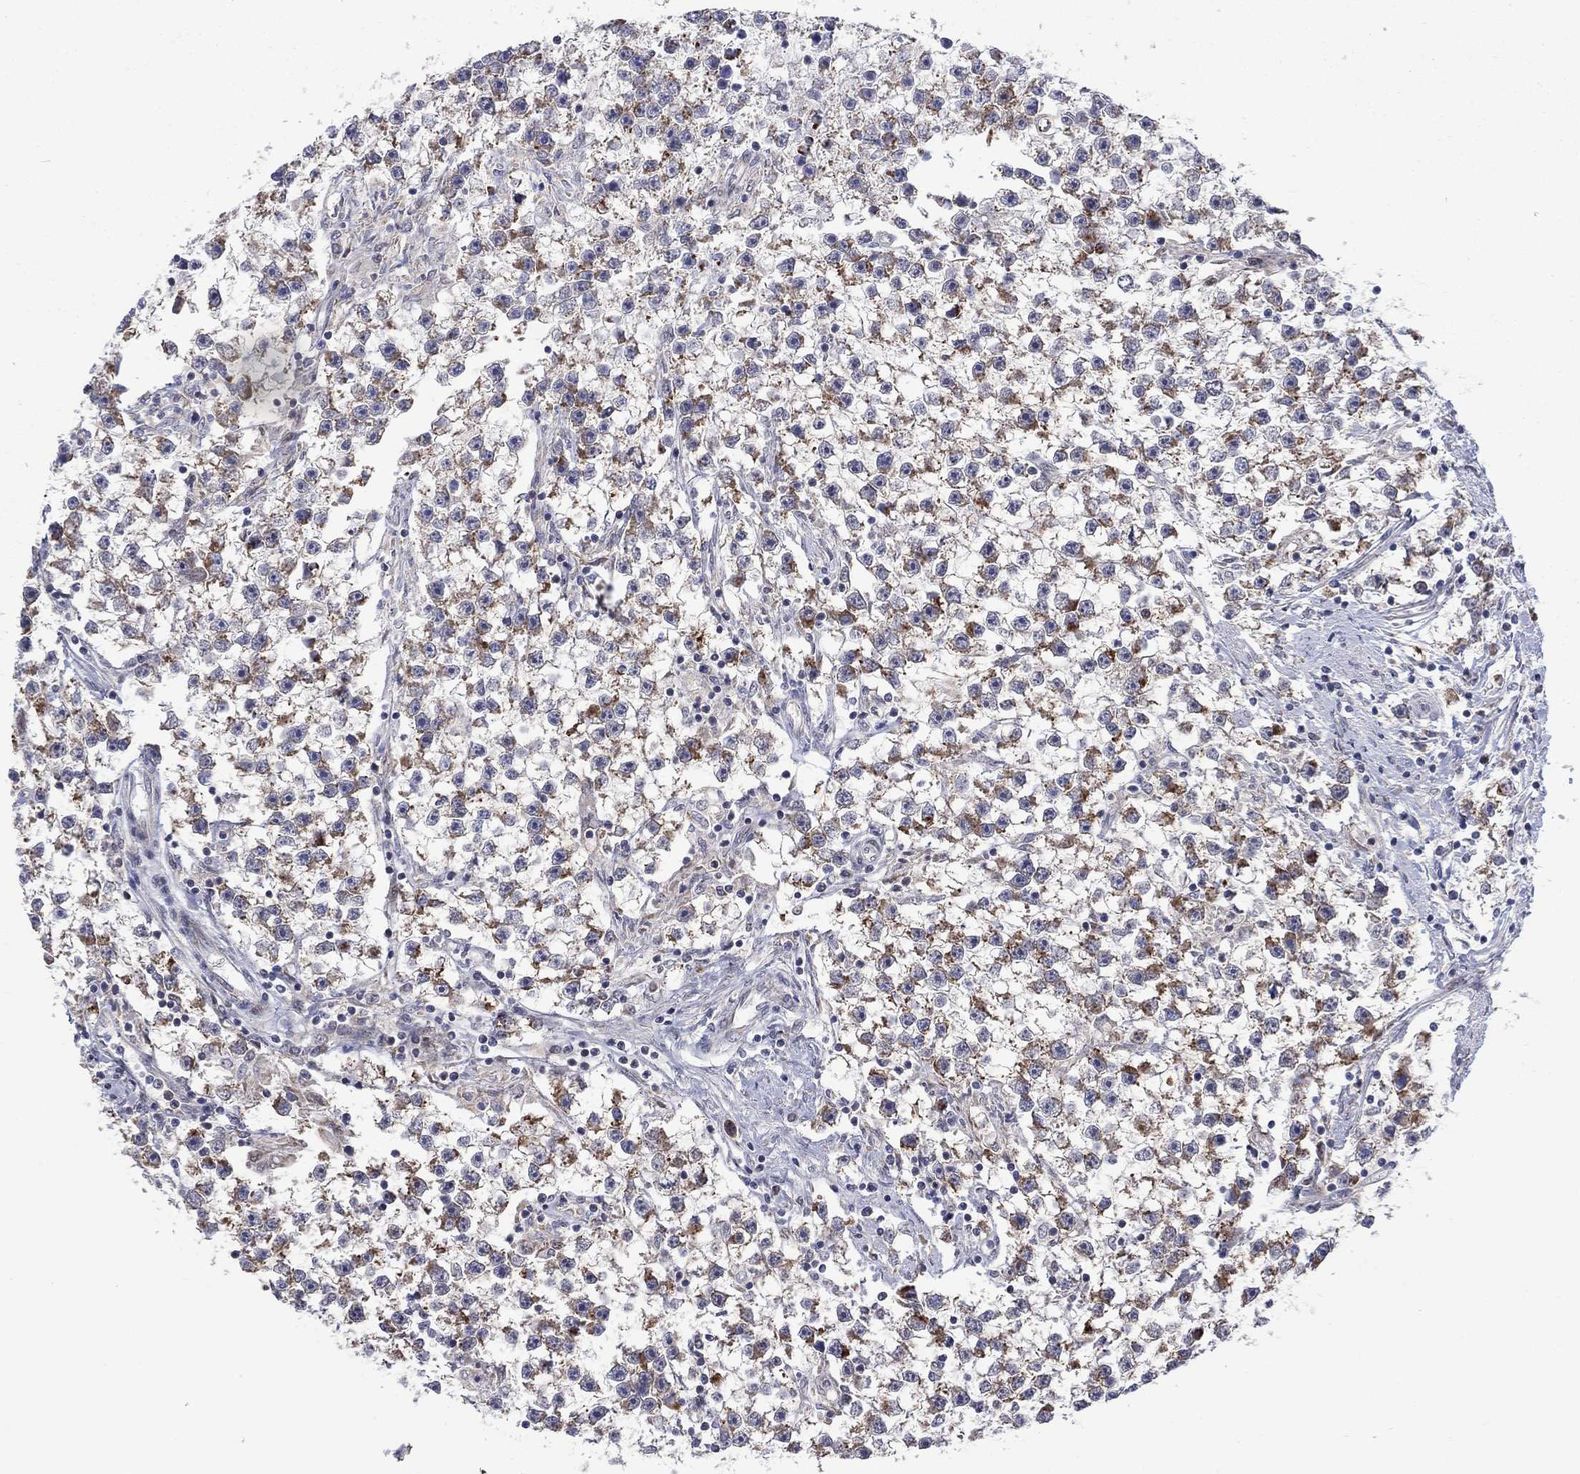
{"staining": {"intensity": "moderate", "quantity": ">75%", "location": "cytoplasmic/membranous"}, "tissue": "testis cancer", "cell_type": "Tumor cells", "image_type": "cancer", "snomed": [{"axis": "morphology", "description": "Seminoma, NOS"}, {"axis": "topography", "description": "Testis"}], "caption": "Testis cancer stained with a brown dye demonstrates moderate cytoplasmic/membranous positive staining in approximately >75% of tumor cells.", "gene": "SLC35F2", "patient": {"sex": "male", "age": 59}}